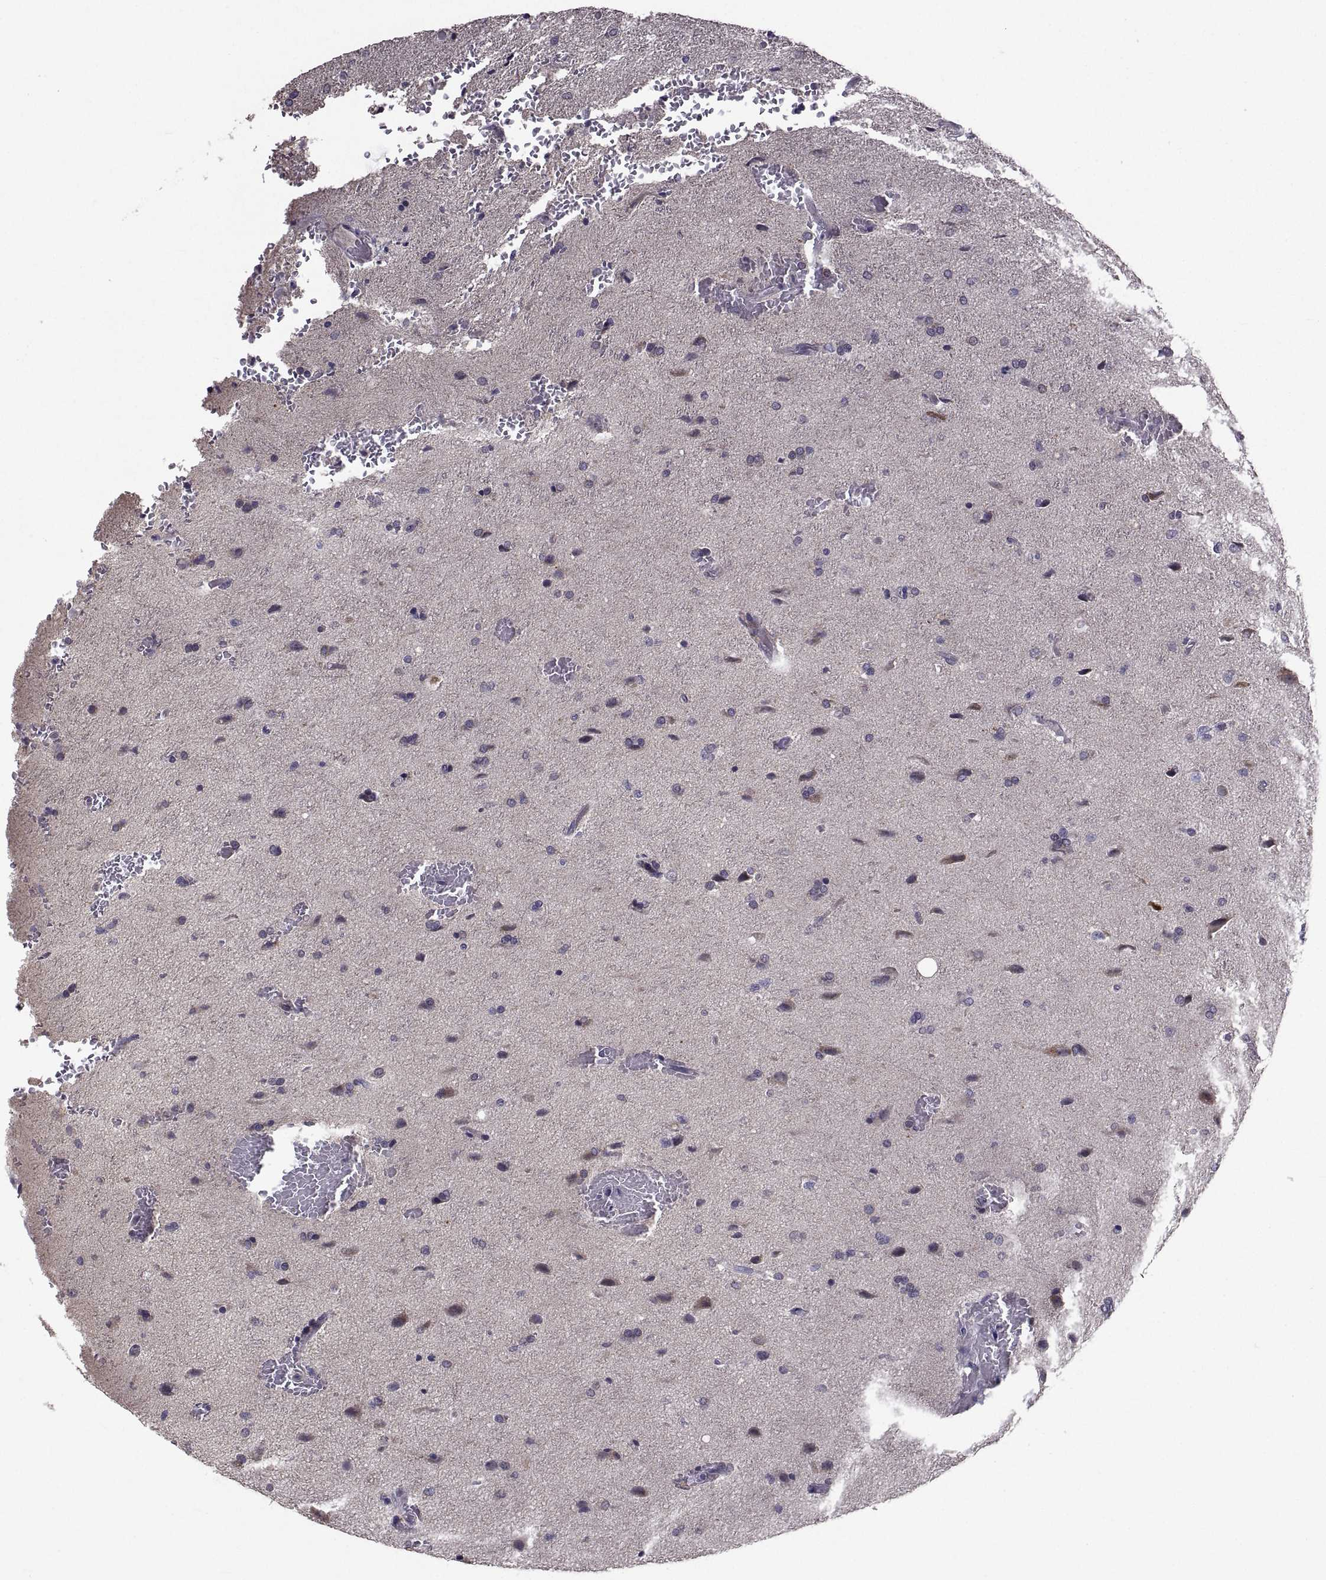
{"staining": {"intensity": "negative", "quantity": "none", "location": "none"}, "tissue": "glioma", "cell_type": "Tumor cells", "image_type": "cancer", "snomed": [{"axis": "morphology", "description": "Glioma, malignant, High grade"}, {"axis": "topography", "description": "Brain"}], "caption": "An IHC photomicrograph of high-grade glioma (malignant) is shown. There is no staining in tumor cells of high-grade glioma (malignant). (DAB immunohistochemistry with hematoxylin counter stain).", "gene": "NPTX2", "patient": {"sex": "male", "age": 68}}